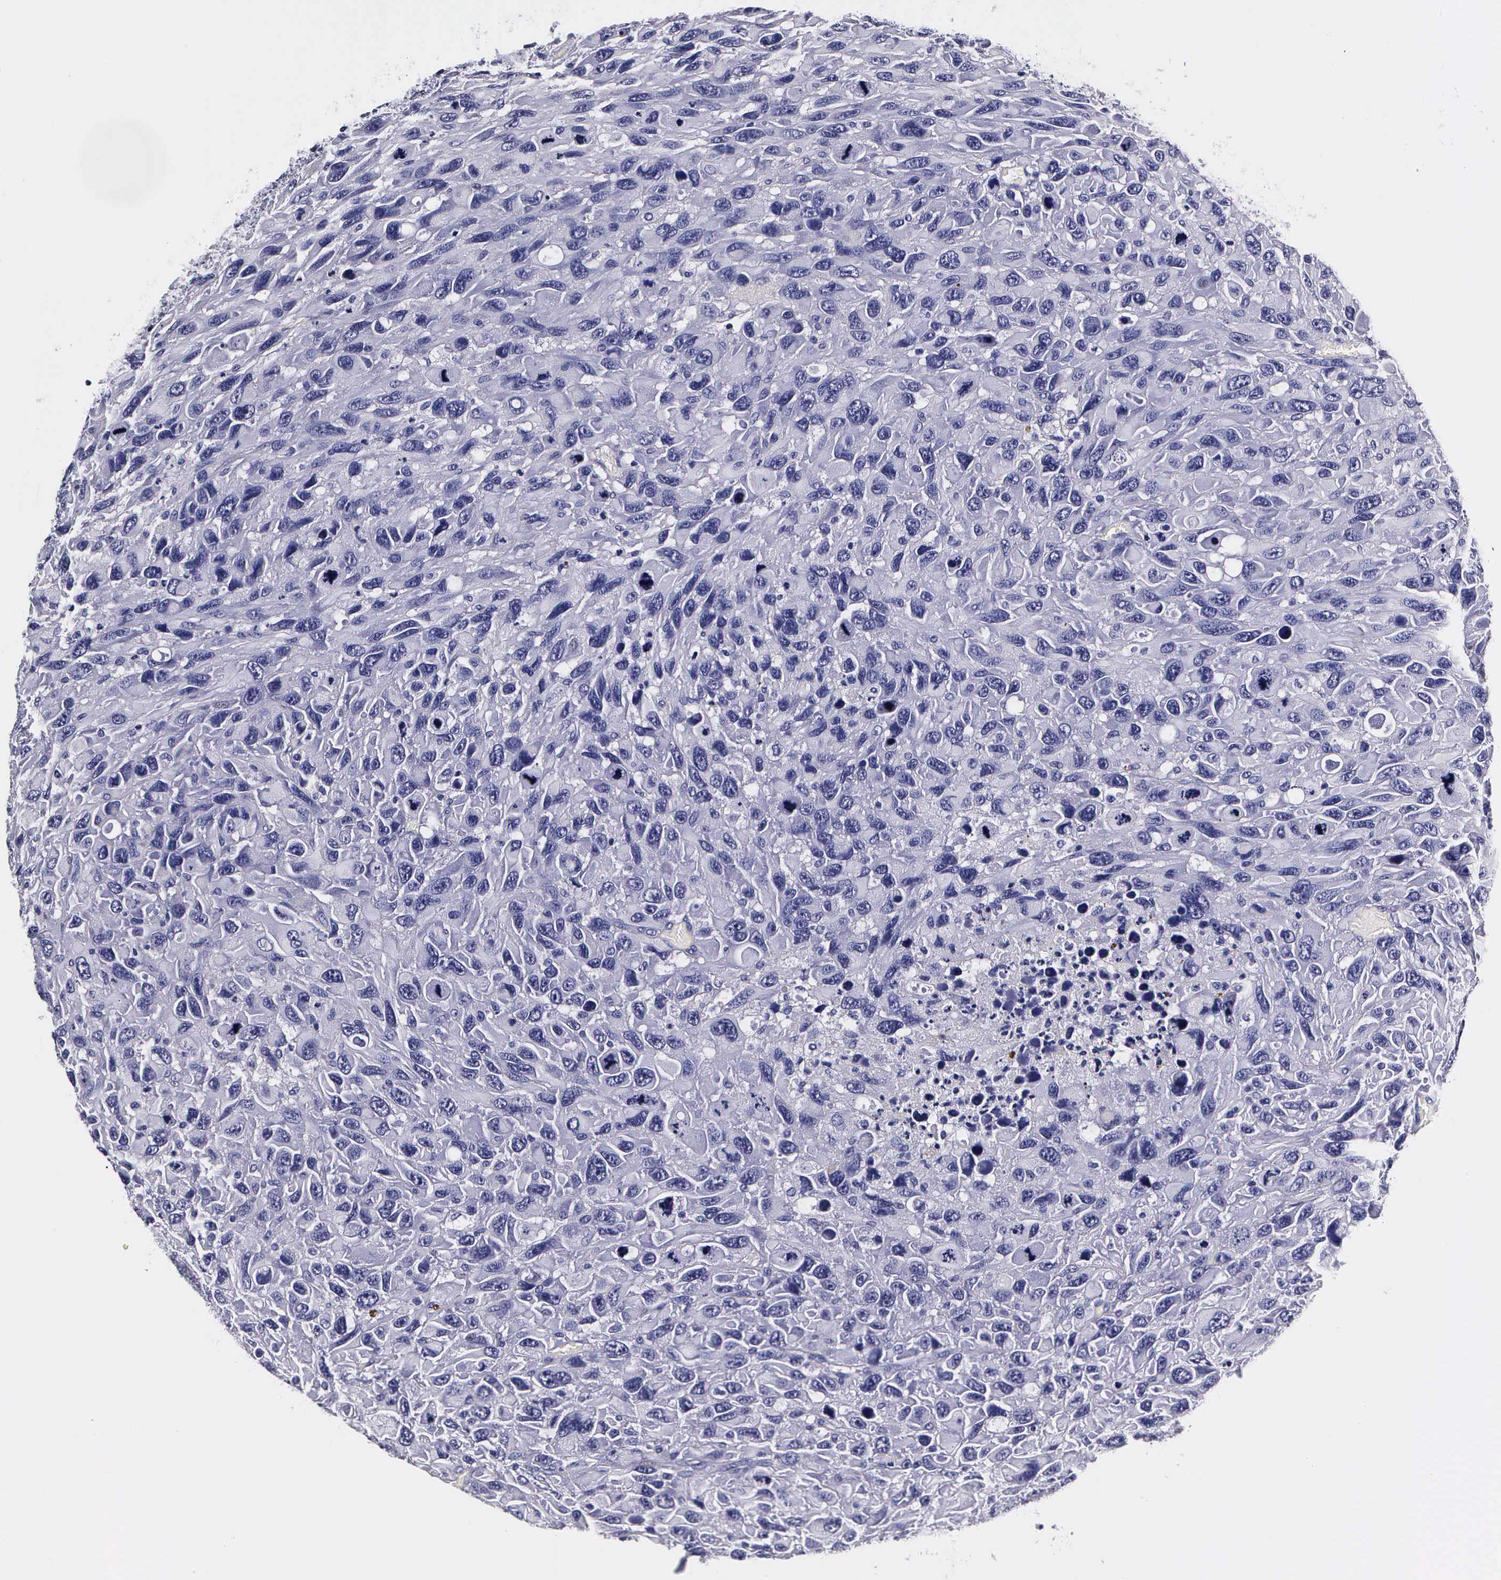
{"staining": {"intensity": "negative", "quantity": "none", "location": "none"}, "tissue": "renal cancer", "cell_type": "Tumor cells", "image_type": "cancer", "snomed": [{"axis": "morphology", "description": "Adenocarcinoma, NOS"}, {"axis": "topography", "description": "Kidney"}], "caption": "Histopathology image shows no protein staining in tumor cells of renal cancer tissue.", "gene": "IAPP", "patient": {"sex": "male", "age": 79}}